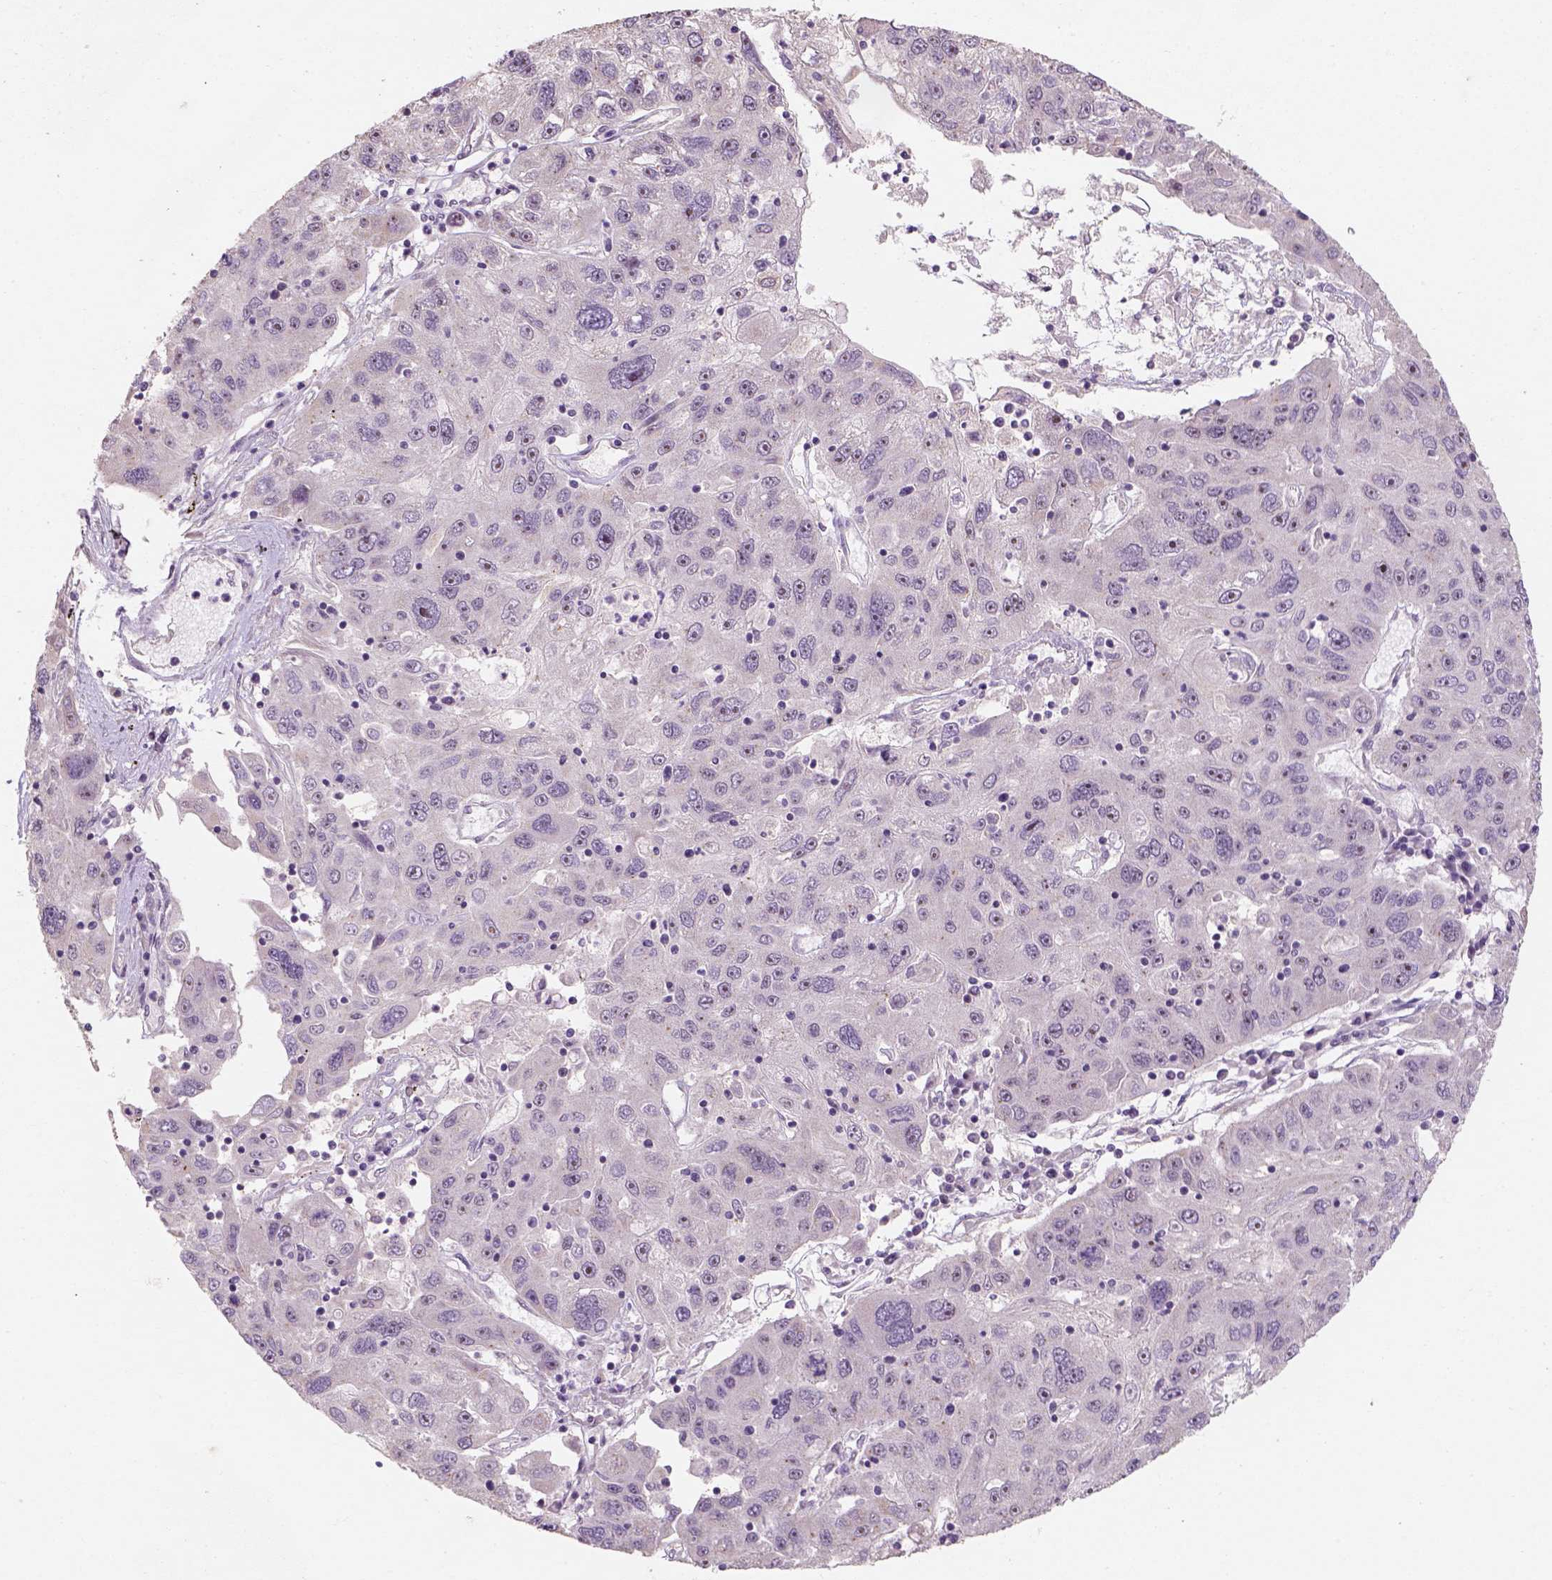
{"staining": {"intensity": "negative", "quantity": "none", "location": "none"}, "tissue": "stomach cancer", "cell_type": "Tumor cells", "image_type": "cancer", "snomed": [{"axis": "morphology", "description": "Adenocarcinoma, NOS"}, {"axis": "topography", "description": "Stomach"}], "caption": "Tumor cells show no significant protein positivity in adenocarcinoma (stomach). (DAB (3,3'-diaminobenzidine) IHC visualized using brightfield microscopy, high magnification).", "gene": "DDX50", "patient": {"sex": "male", "age": 56}}